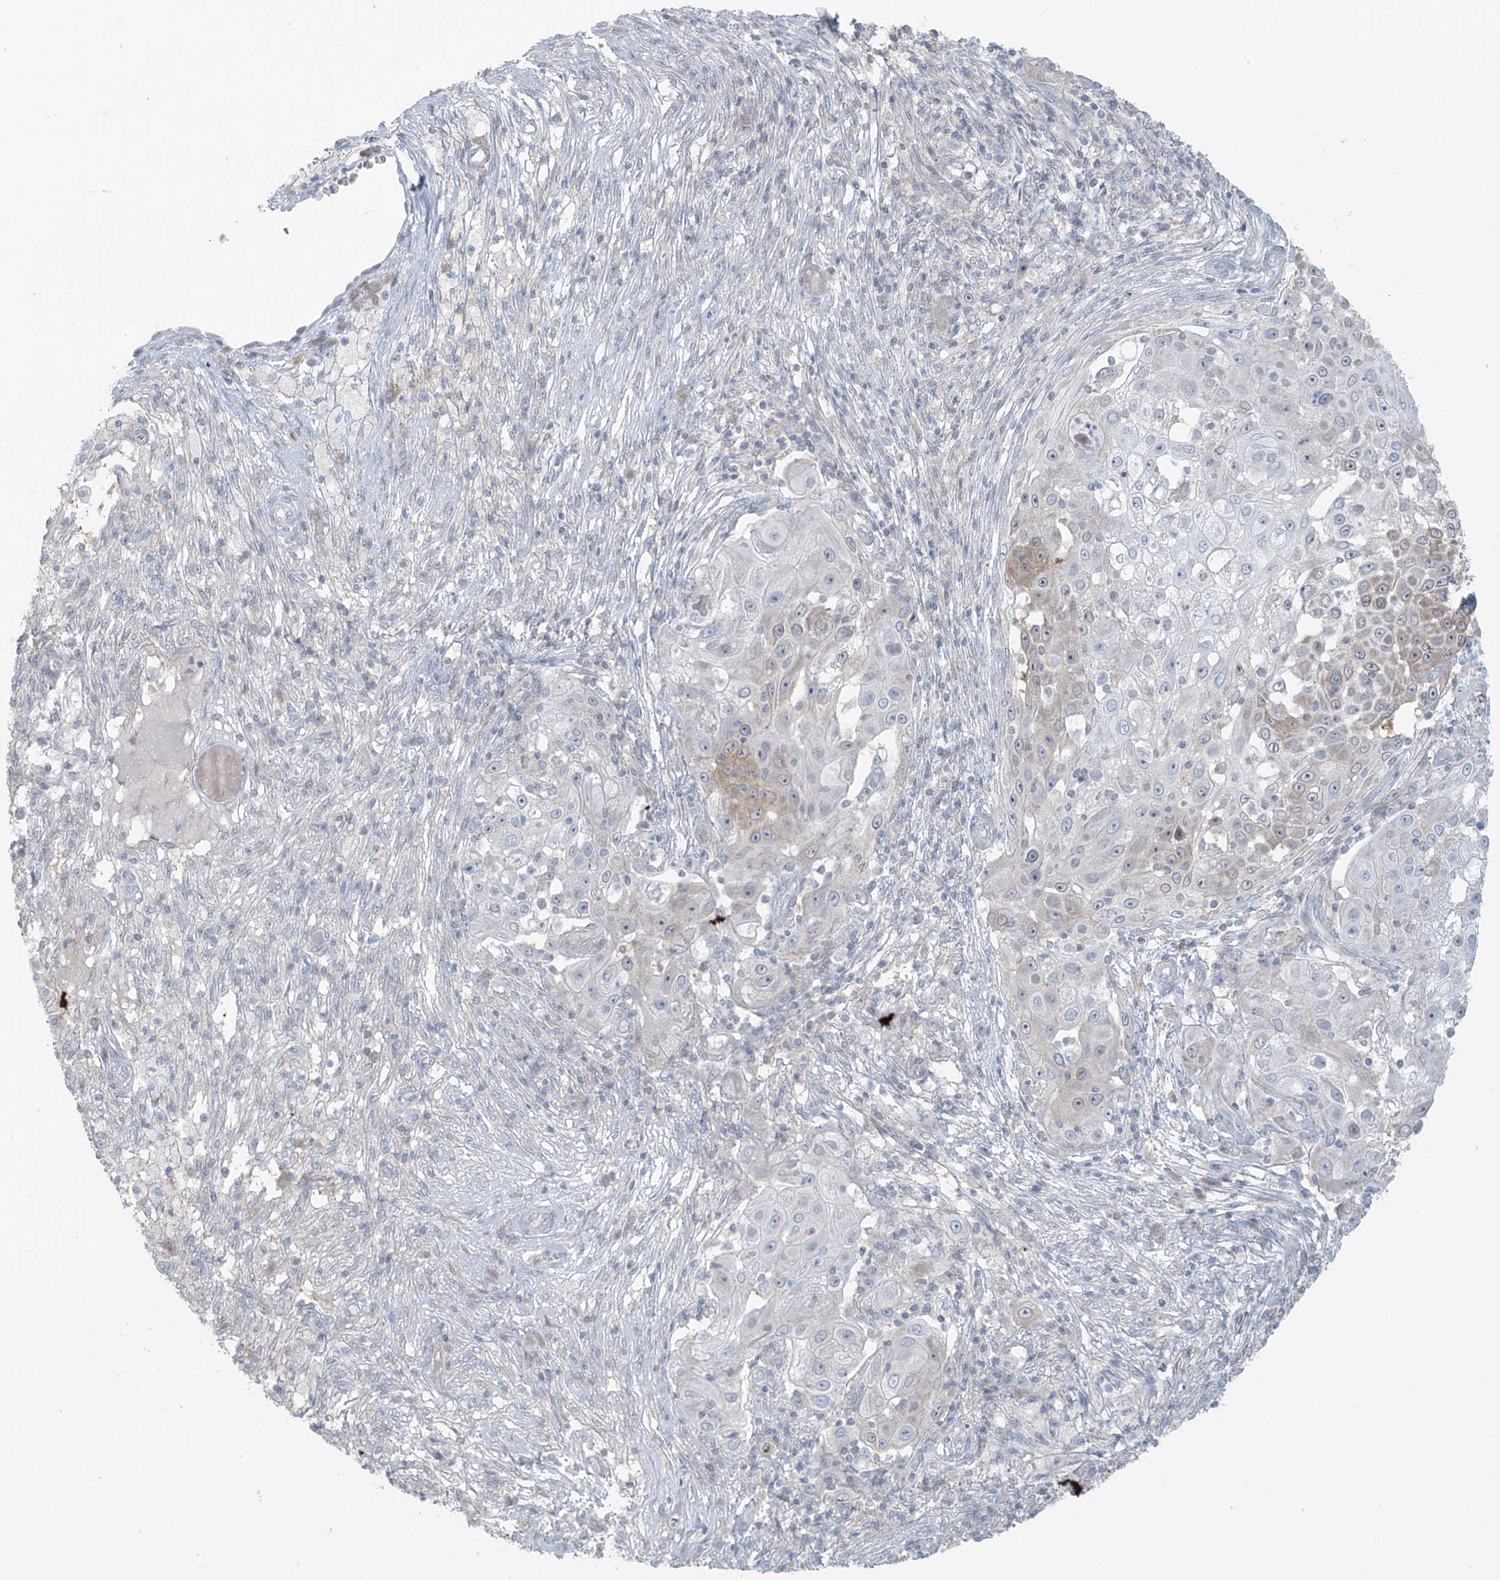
{"staining": {"intensity": "moderate", "quantity": "<25%", "location": "cytoplasmic/membranous"}, "tissue": "ovarian cancer", "cell_type": "Tumor cells", "image_type": "cancer", "snomed": [{"axis": "morphology", "description": "Carcinoma, endometroid"}, {"axis": "topography", "description": "Ovary"}], "caption": "High-power microscopy captured an IHC photomicrograph of ovarian cancer (endometroid carcinoma), revealing moderate cytoplasmic/membranous expression in about <25% of tumor cells.", "gene": "PPAT", "patient": {"sex": "female", "age": 42}}